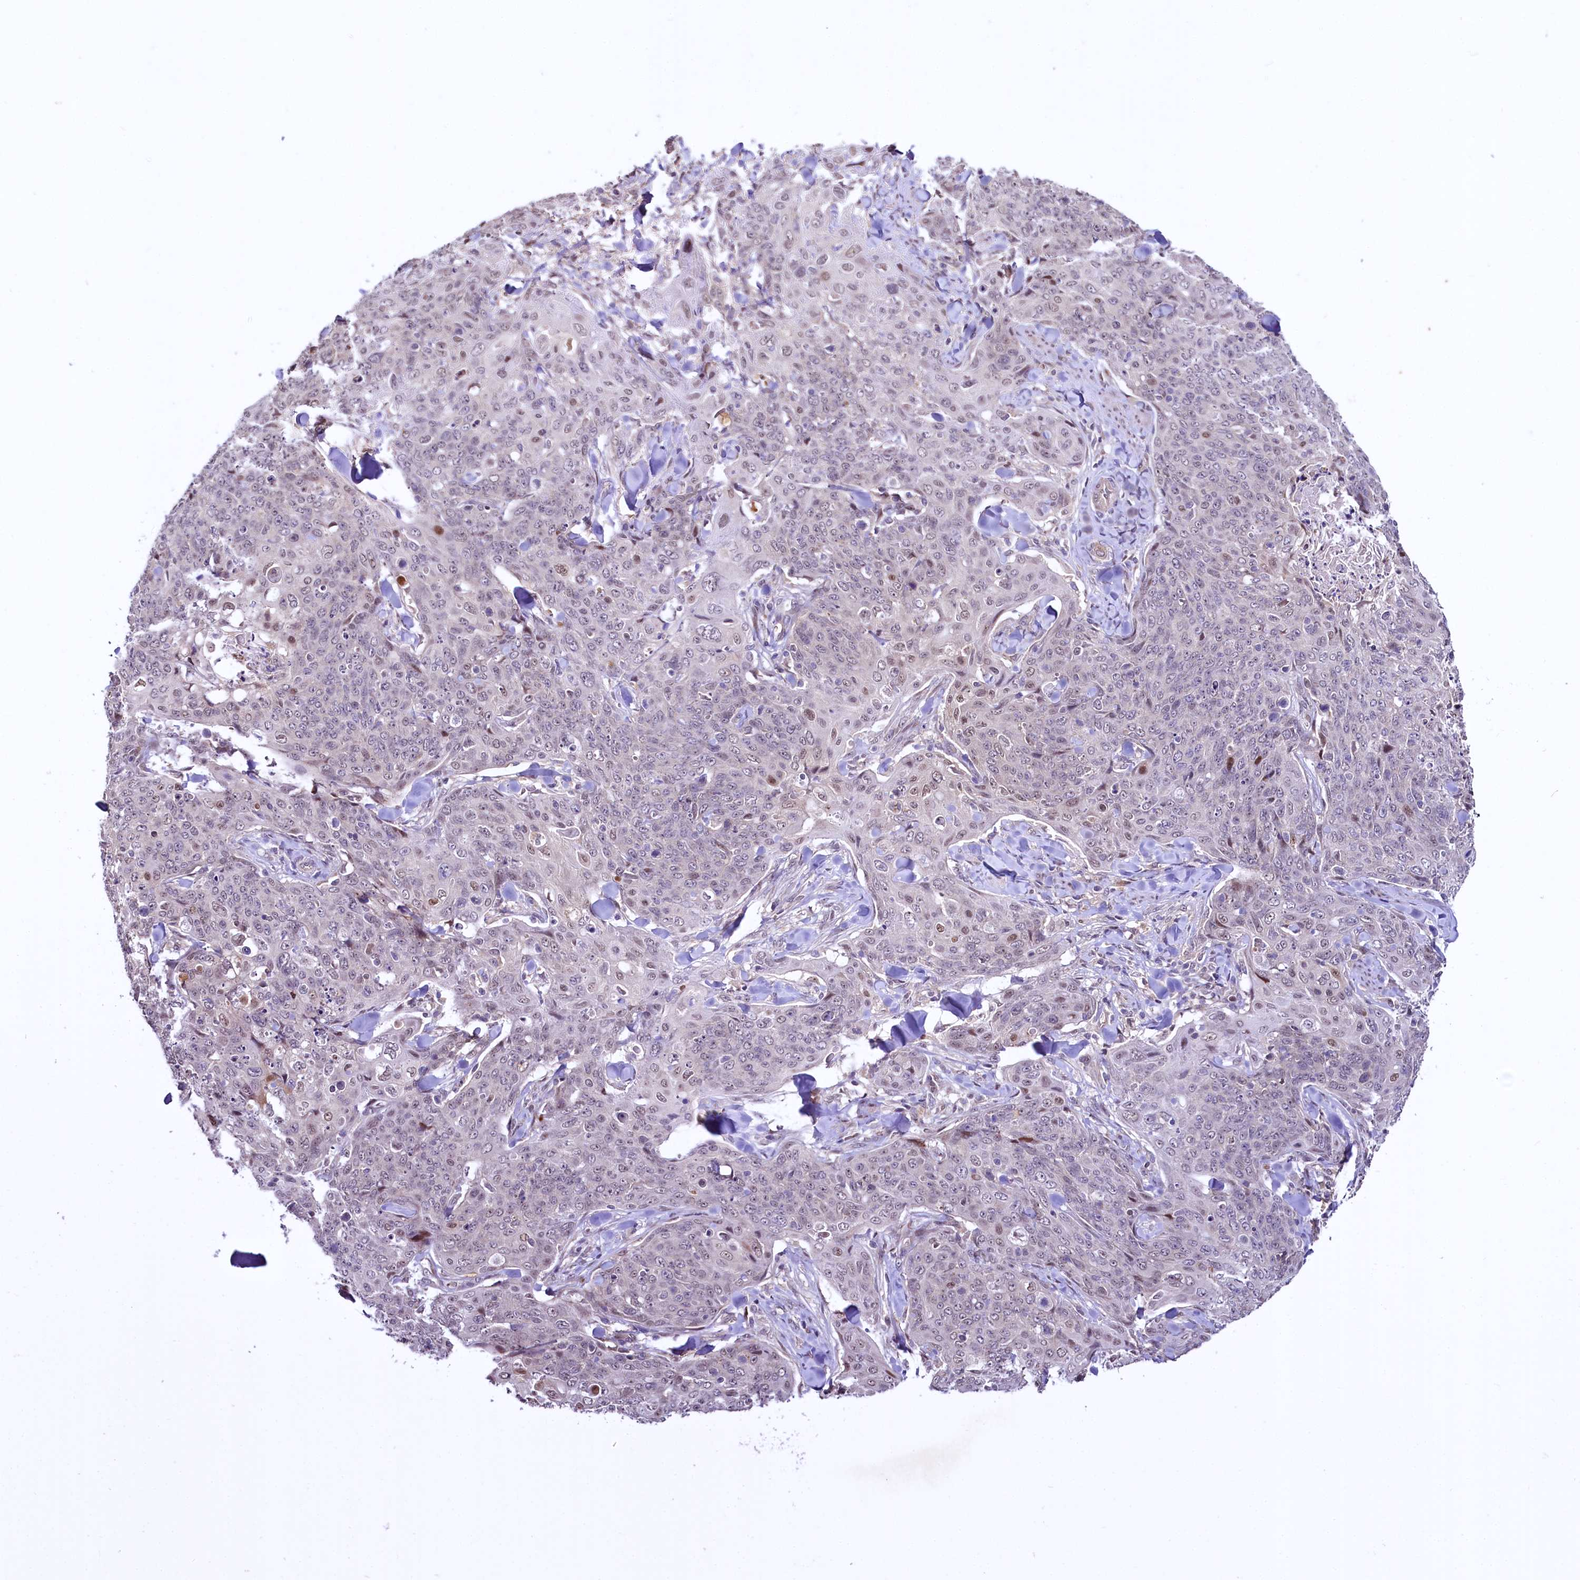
{"staining": {"intensity": "weak", "quantity": "25%-75%", "location": "nuclear"}, "tissue": "skin cancer", "cell_type": "Tumor cells", "image_type": "cancer", "snomed": [{"axis": "morphology", "description": "Squamous cell carcinoma, NOS"}, {"axis": "topography", "description": "Skin"}, {"axis": "topography", "description": "Vulva"}], "caption": "Tumor cells display low levels of weak nuclear expression in approximately 25%-75% of cells in skin squamous cell carcinoma. (brown staining indicates protein expression, while blue staining denotes nuclei).", "gene": "N4BP2L1", "patient": {"sex": "female", "age": 85}}